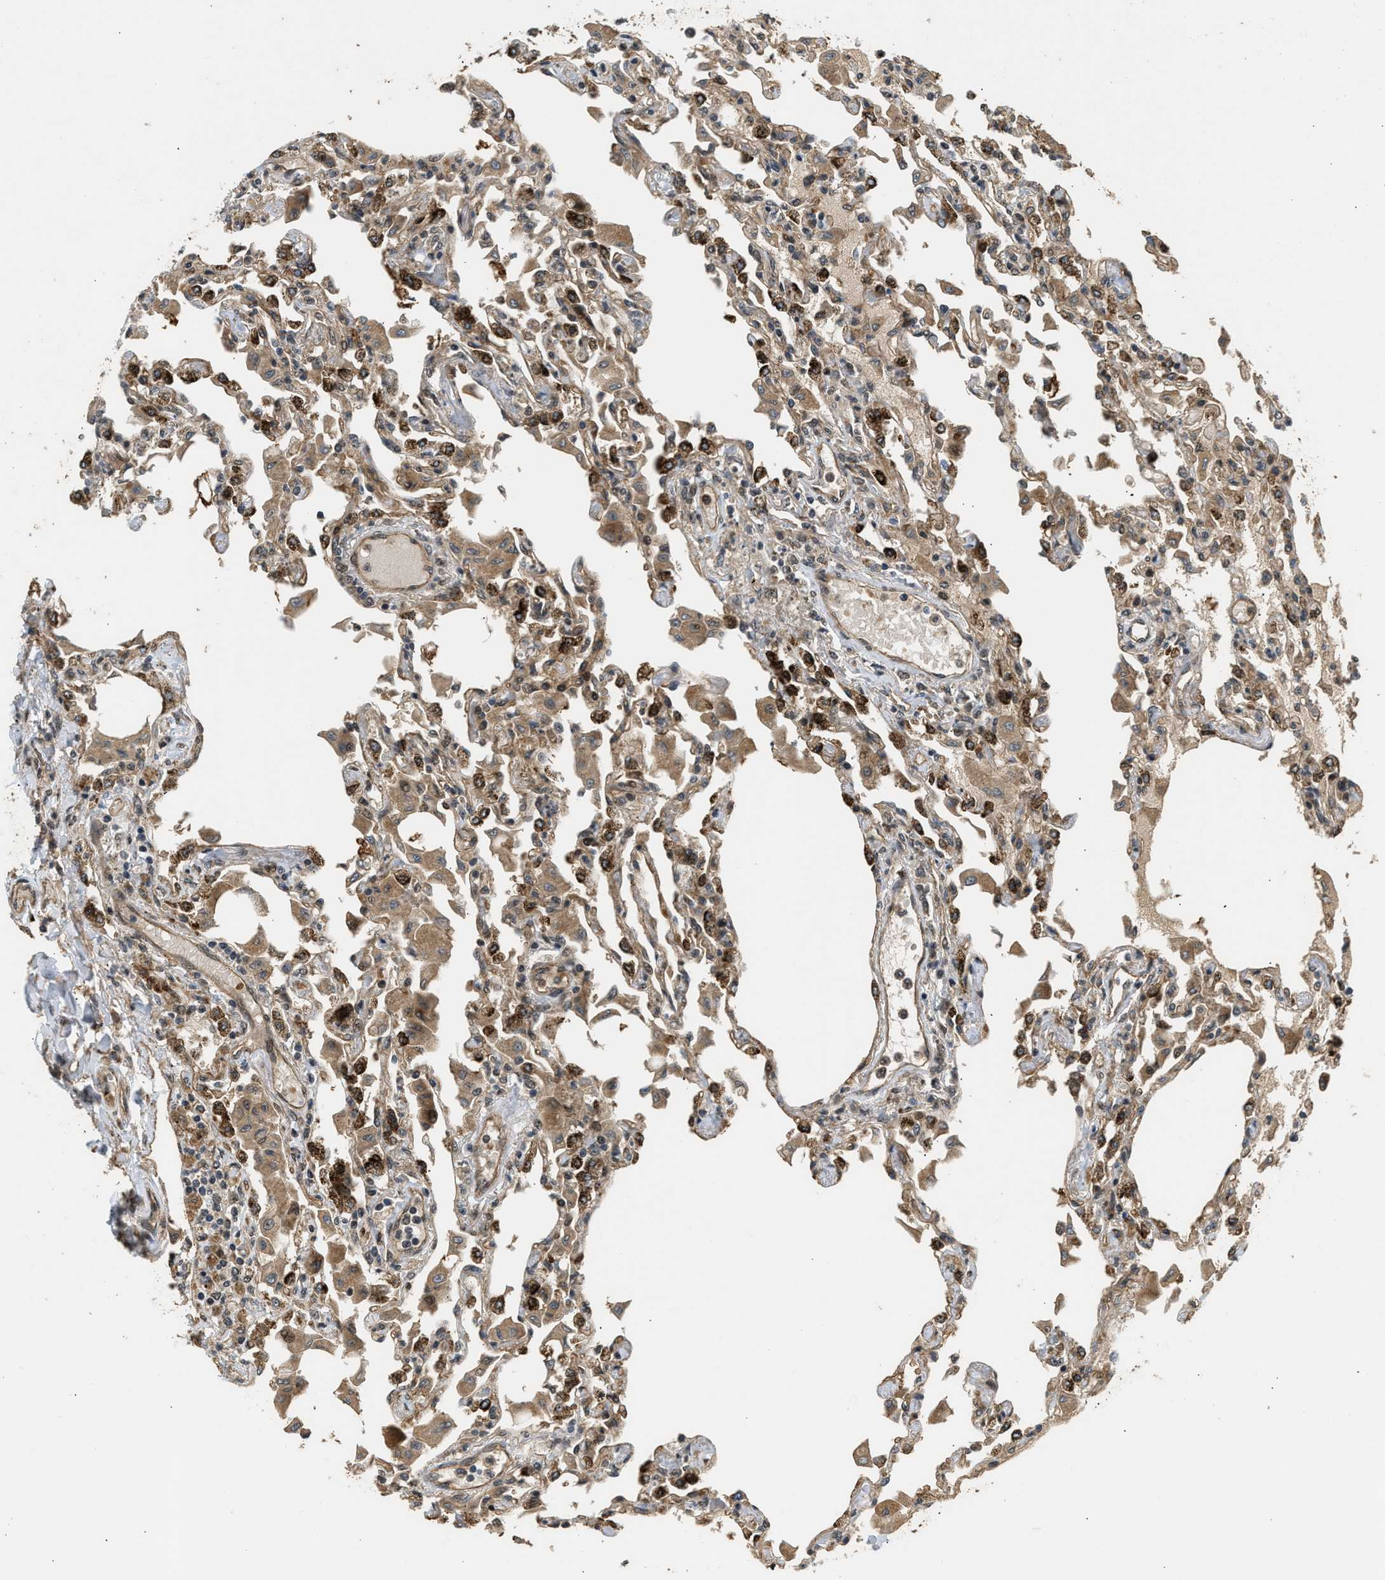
{"staining": {"intensity": "moderate", "quantity": "25%-75%", "location": "cytoplasmic/membranous,nuclear"}, "tissue": "lung", "cell_type": "Alveolar cells", "image_type": "normal", "snomed": [{"axis": "morphology", "description": "Normal tissue, NOS"}, {"axis": "topography", "description": "Bronchus"}, {"axis": "topography", "description": "Lung"}], "caption": "This histopathology image demonstrates IHC staining of benign lung, with medium moderate cytoplasmic/membranous,nuclear staining in approximately 25%-75% of alveolar cells.", "gene": "GET1", "patient": {"sex": "female", "age": 49}}